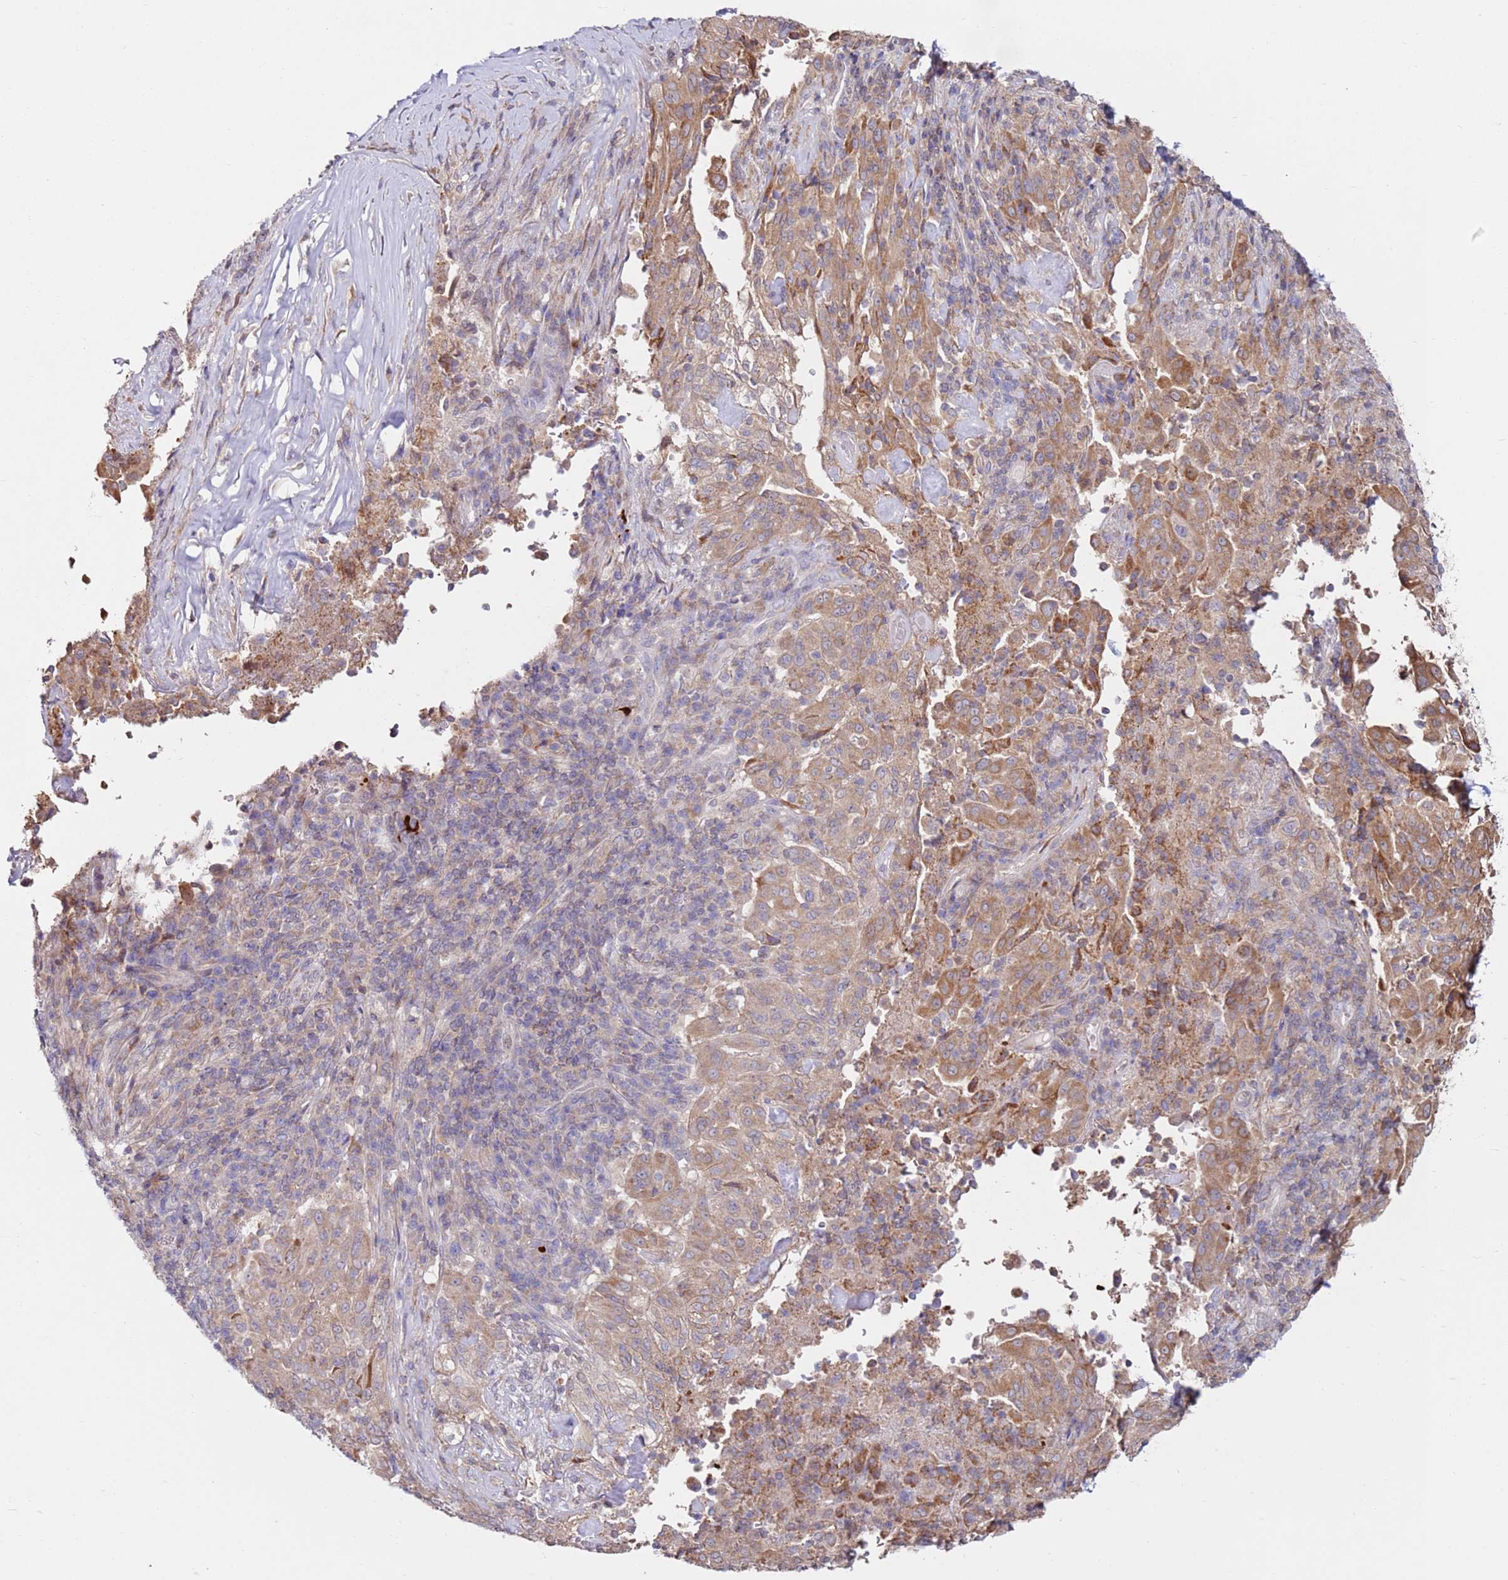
{"staining": {"intensity": "moderate", "quantity": ">75%", "location": "cytoplasmic/membranous"}, "tissue": "pancreatic cancer", "cell_type": "Tumor cells", "image_type": "cancer", "snomed": [{"axis": "morphology", "description": "Adenocarcinoma, NOS"}, {"axis": "topography", "description": "Pancreas"}], "caption": "A micrograph of human pancreatic cancer (adenocarcinoma) stained for a protein exhibits moderate cytoplasmic/membranous brown staining in tumor cells. The protein is shown in brown color, while the nuclei are stained blue.", "gene": "CNOT9", "patient": {"sex": "male", "age": 63}}